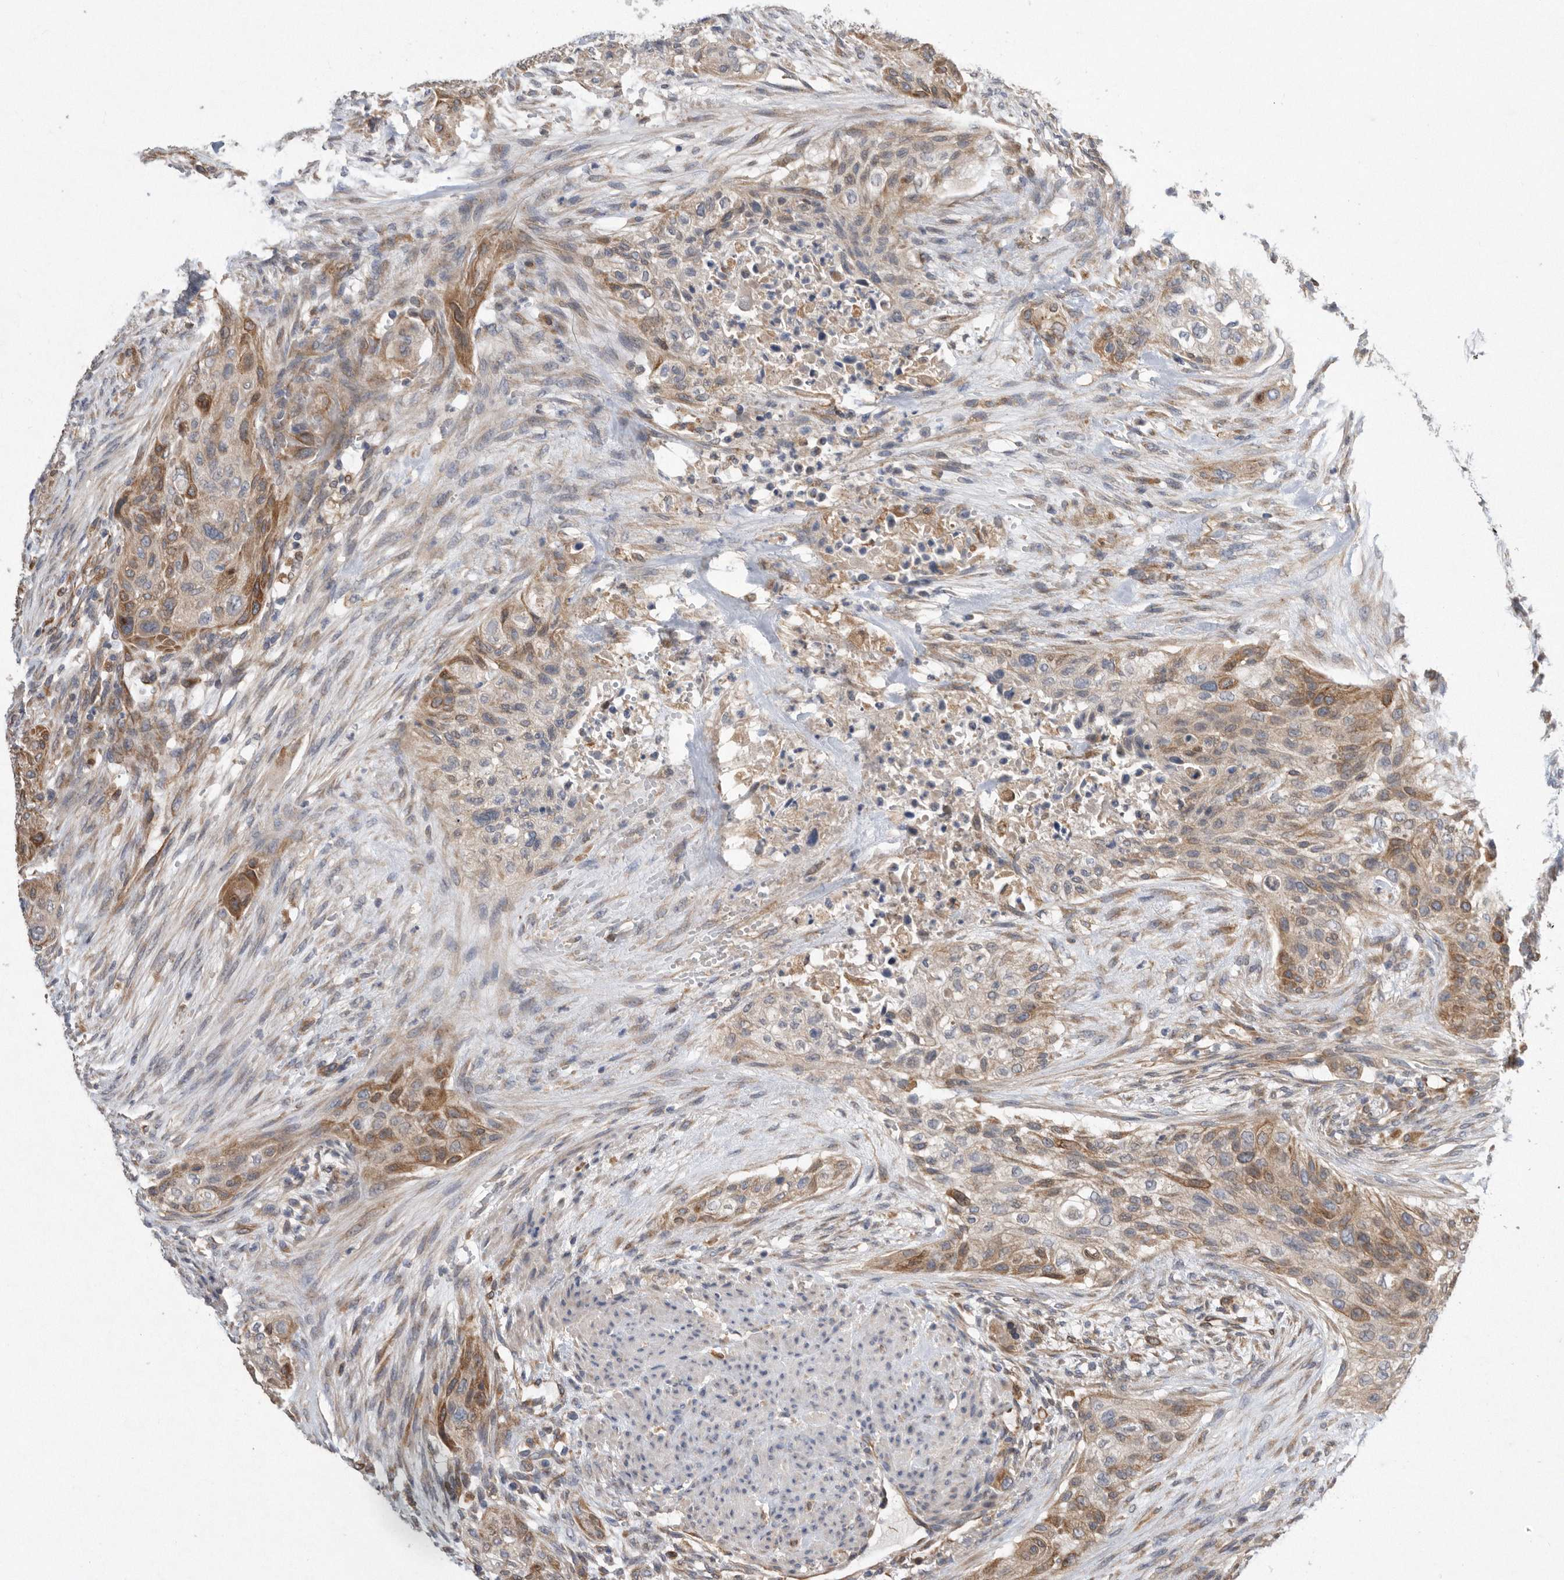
{"staining": {"intensity": "moderate", "quantity": ">75%", "location": "cytoplasmic/membranous"}, "tissue": "urothelial cancer", "cell_type": "Tumor cells", "image_type": "cancer", "snomed": [{"axis": "morphology", "description": "Urothelial carcinoma, High grade"}, {"axis": "topography", "description": "Urinary bladder"}], "caption": "Immunohistochemistry (DAB (3,3'-diaminobenzidine)) staining of human urothelial carcinoma (high-grade) demonstrates moderate cytoplasmic/membranous protein expression in approximately >75% of tumor cells. (Stains: DAB (3,3'-diaminobenzidine) in brown, nuclei in blue, Microscopy: brightfield microscopy at high magnification).", "gene": "PON2", "patient": {"sex": "male", "age": 35}}